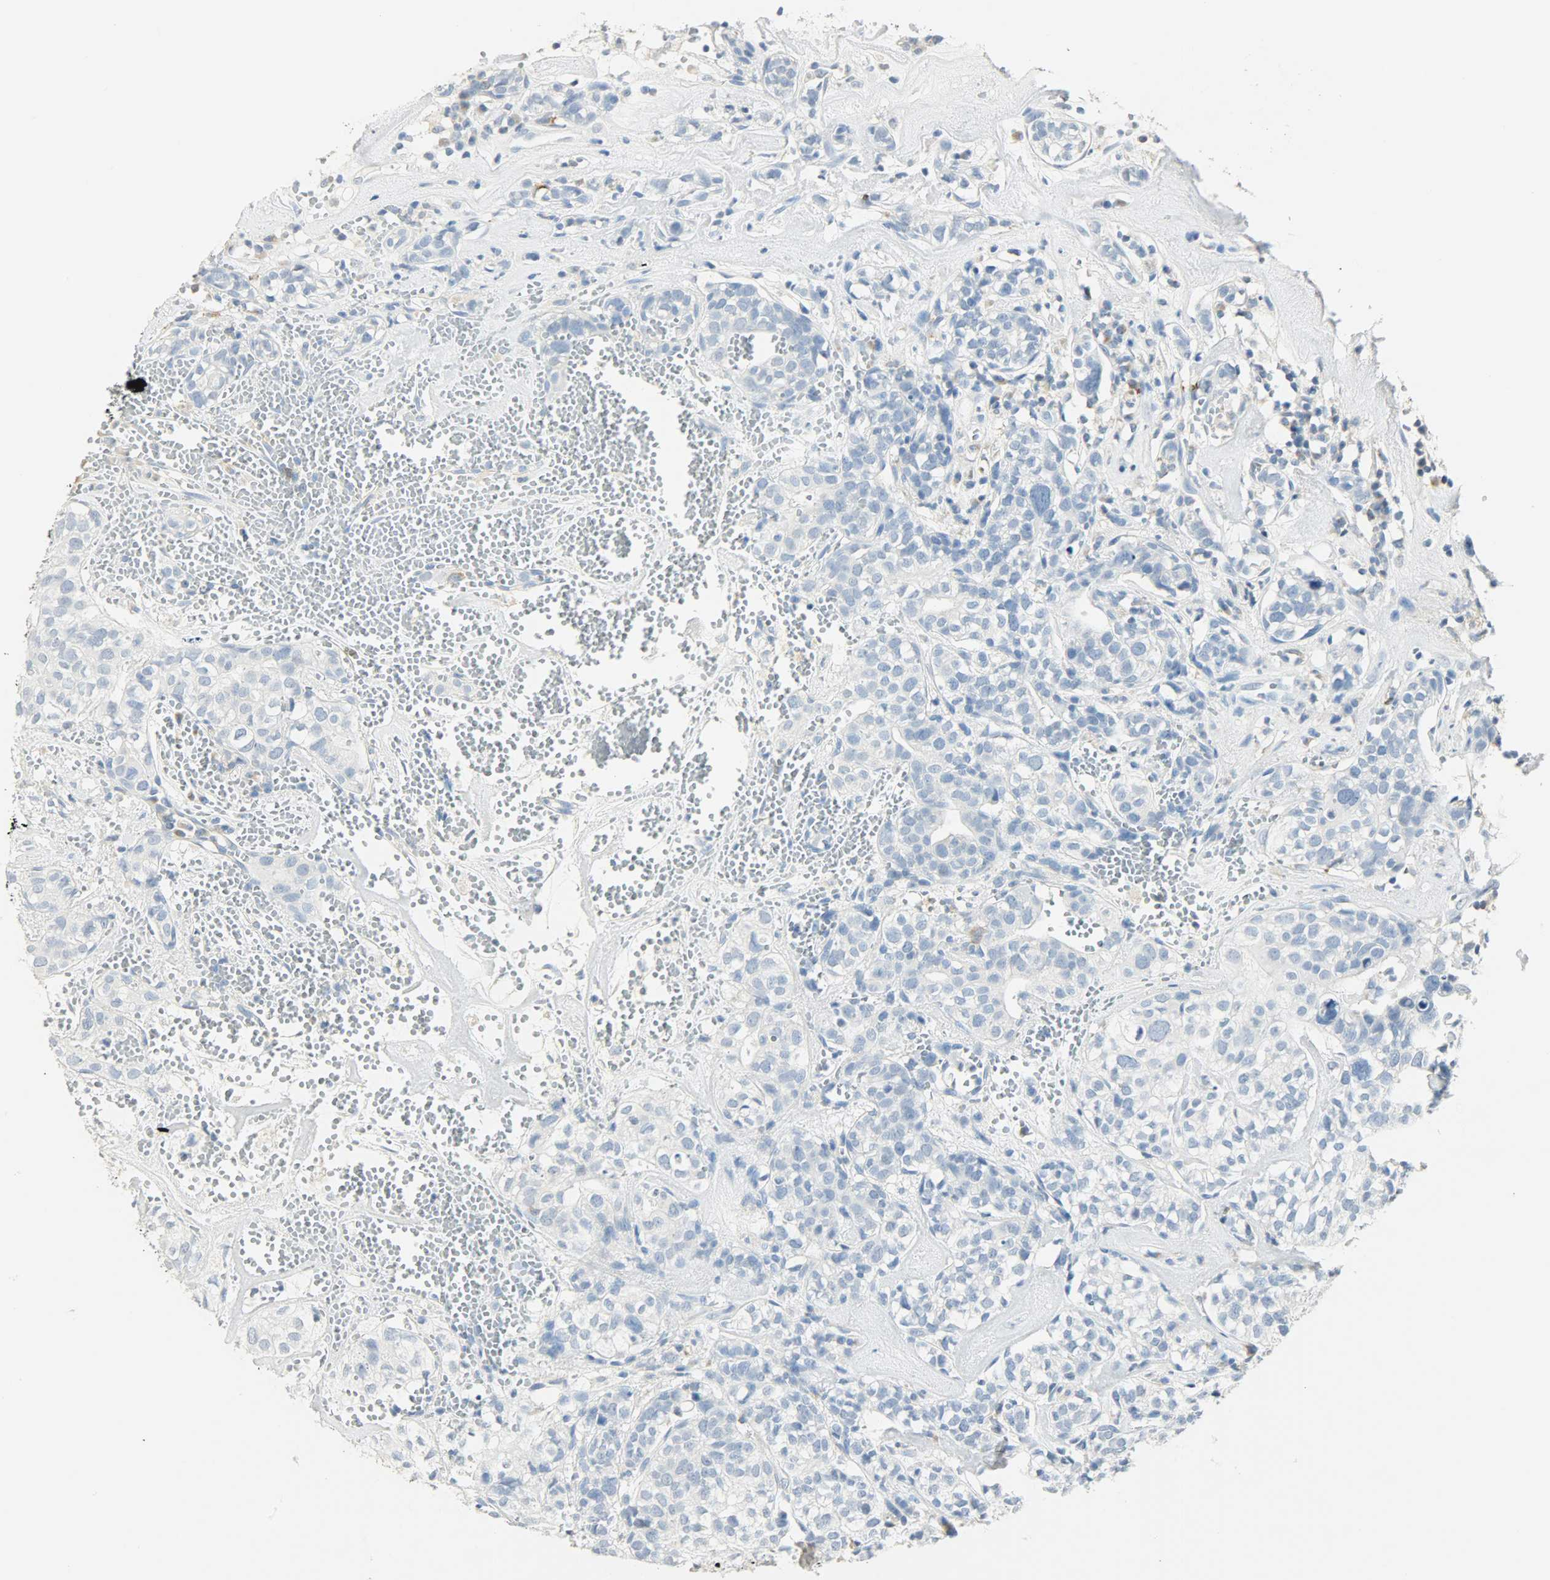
{"staining": {"intensity": "negative", "quantity": "none", "location": "none"}, "tissue": "head and neck cancer", "cell_type": "Tumor cells", "image_type": "cancer", "snomed": [{"axis": "morphology", "description": "Adenocarcinoma, NOS"}, {"axis": "topography", "description": "Salivary gland"}, {"axis": "topography", "description": "Head-Neck"}], "caption": "The image shows no significant expression in tumor cells of head and neck cancer (adenocarcinoma).", "gene": "PTPN6", "patient": {"sex": "female", "age": 65}}